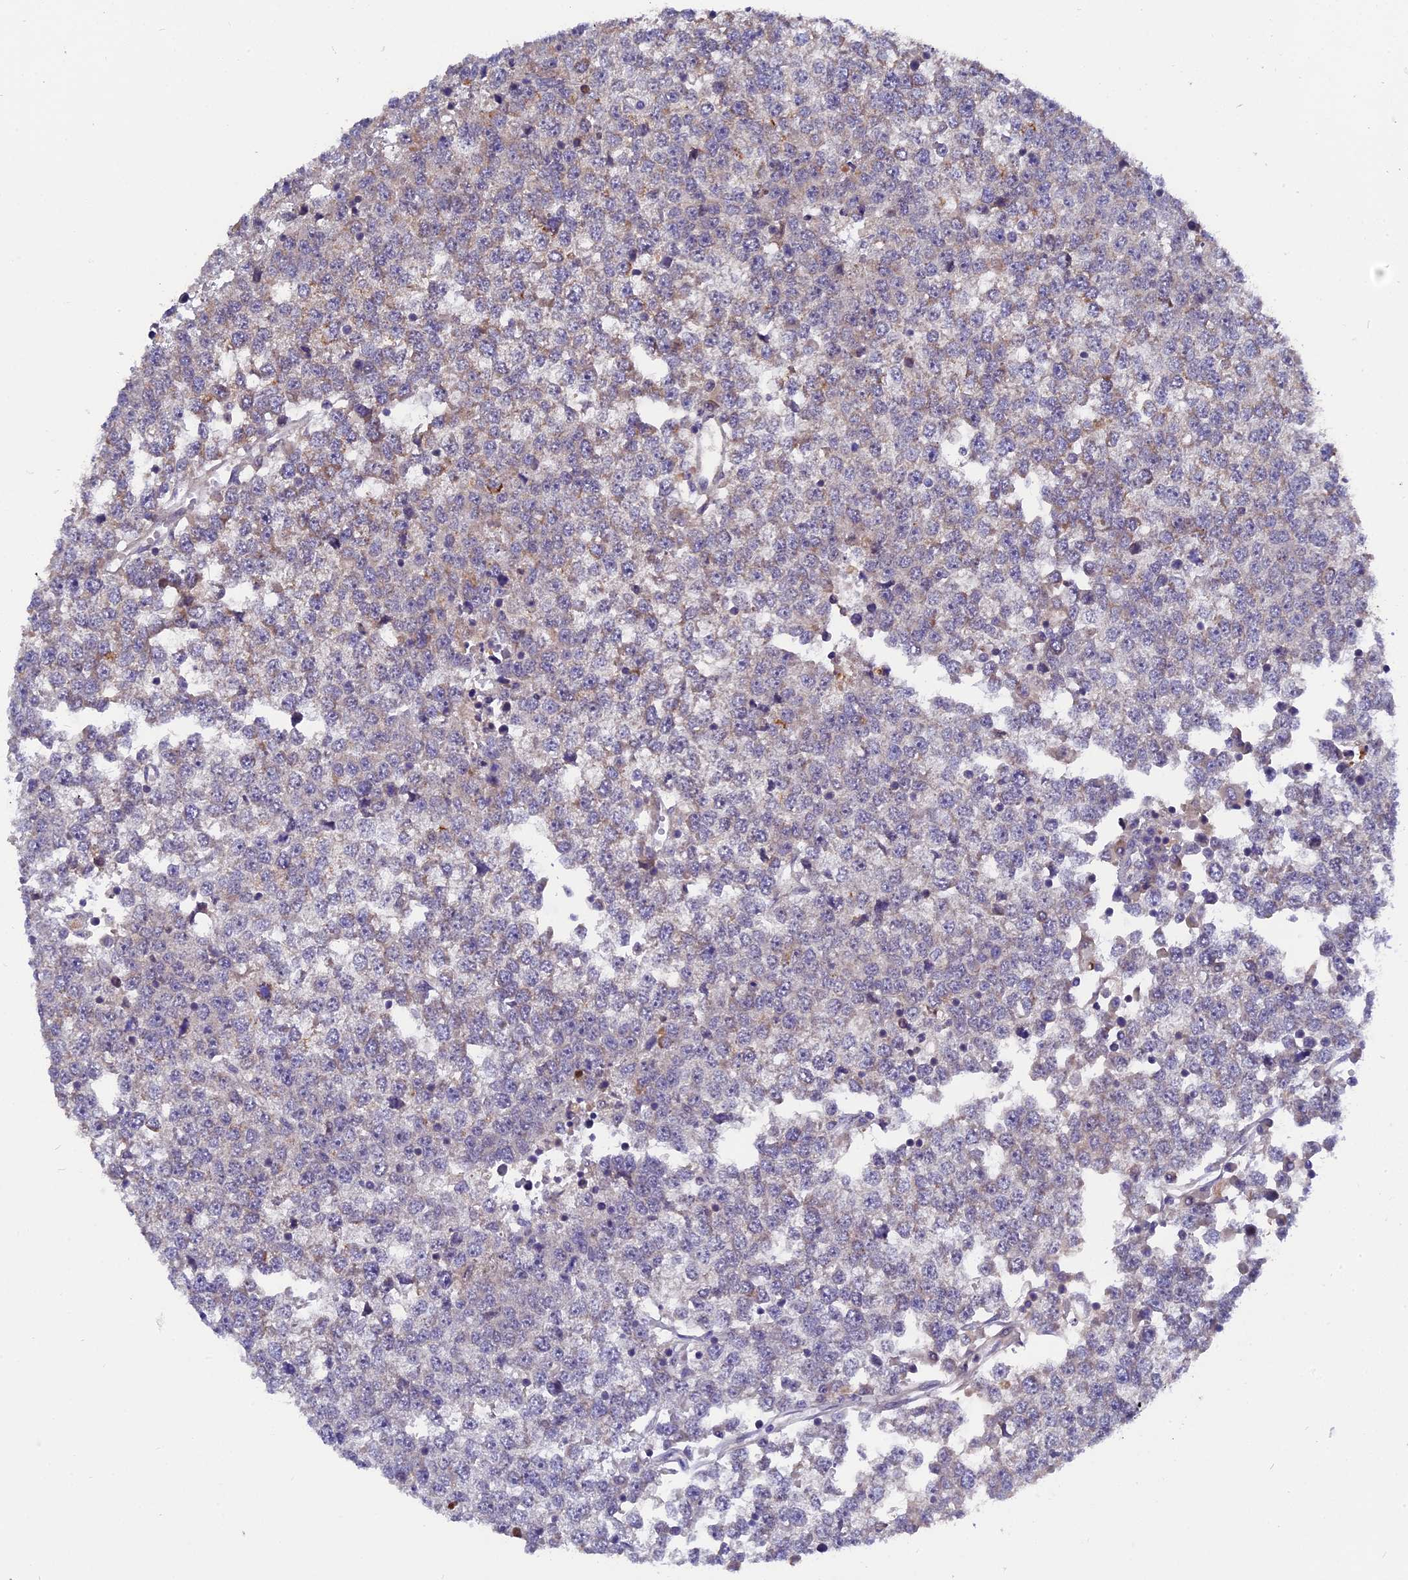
{"staining": {"intensity": "weak", "quantity": "25%-75%", "location": "cytoplasmic/membranous"}, "tissue": "testis cancer", "cell_type": "Tumor cells", "image_type": "cancer", "snomed": [{"axis": "morphology", "description": "Seminoma, NOS"}, {"axis": "topography", "description": "Testis"}], "caption": "Immunohistochemistry (IHC) of seminoma (testis) shows low levels of weak cytoplasmic/membranous staining in approximately 25%-75% of tumor cells. (DAB (3,3'-diaminobenzidine) IHC with brightfield microscopy, high magnification).", "gene": "ZCCHC2", "patient": {"sex": "male", "age": 65}}